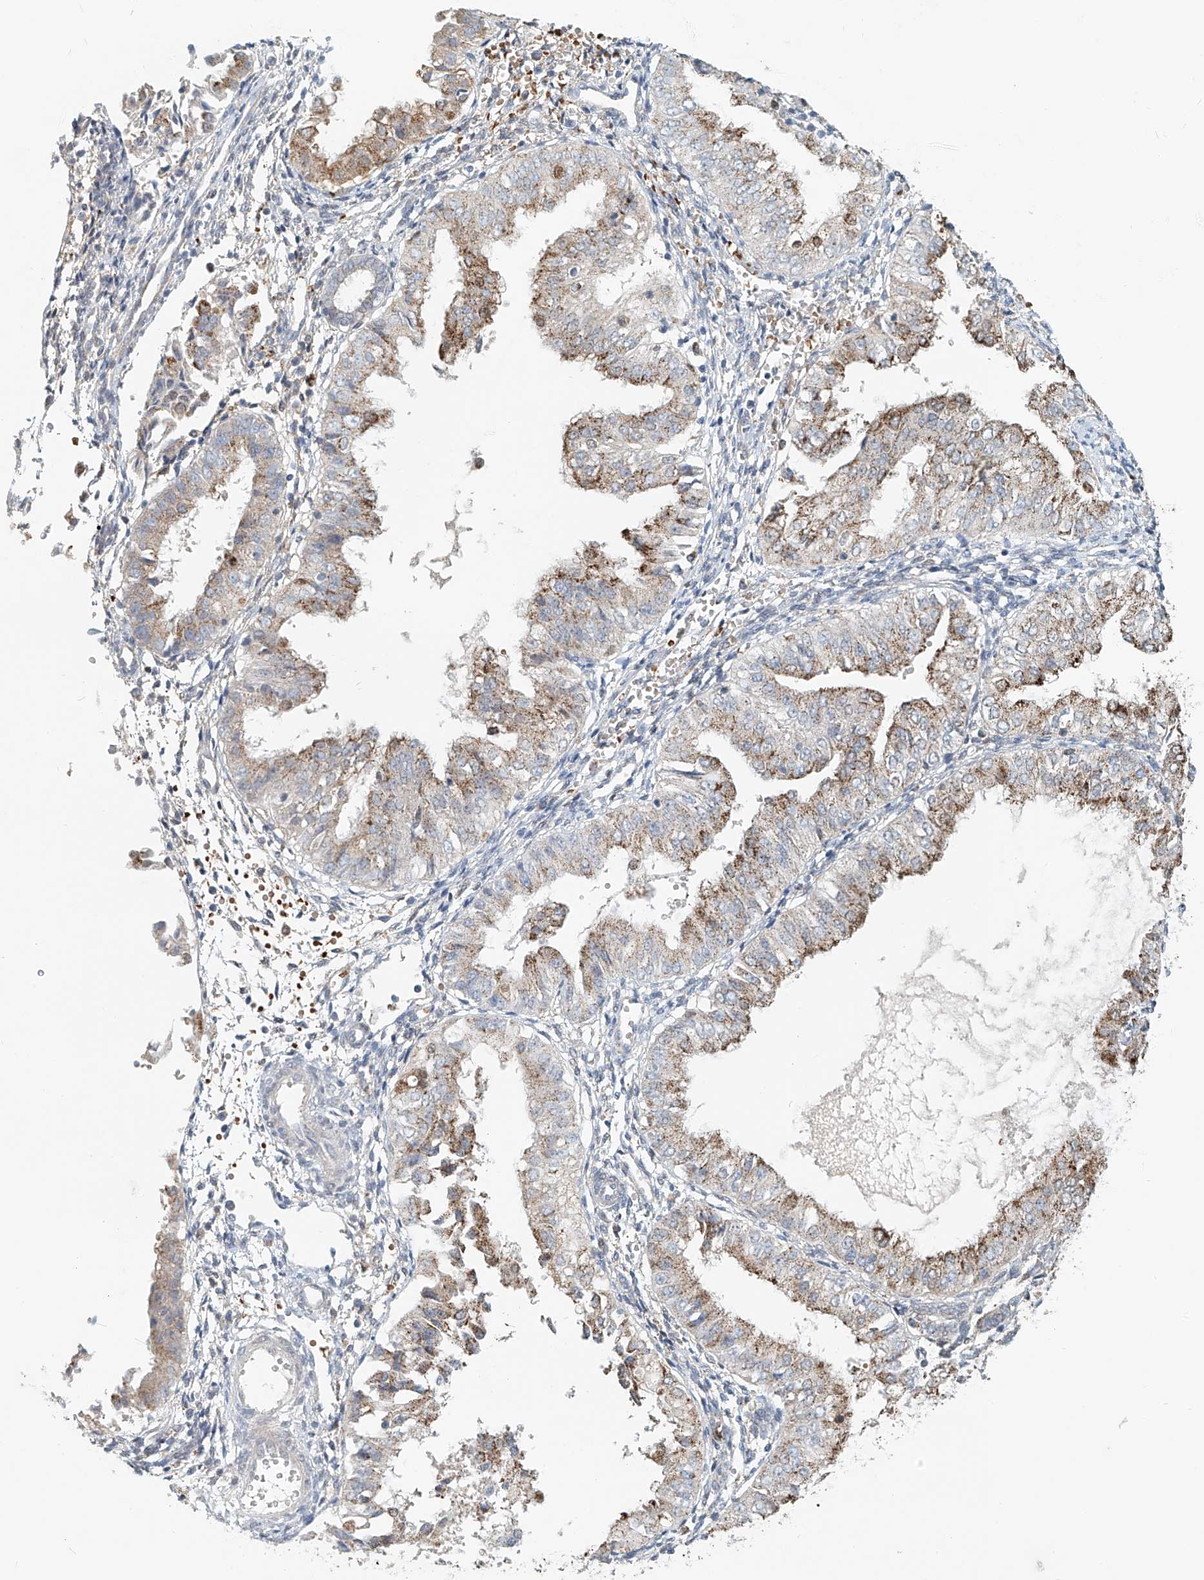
{"staining": {"intensity": "moderate", "quantity": ">75%", "location": "cytoplasmic/membranous"}, "tissue": "endometrial cancer", "cell_type": "Tumor cells", "image_type": "cancer", "snomed": [{"axis": "morphology", "description": "Normal tissue, NOS"}, {"axis": "morphology", "description": "Adenocarcinoma, NOS"}, {"axis": "topography", "description": "Endometrium"}], "caption": "Brown immunohistochemical staining in endometrial cancer displays moderate cytoplasmic/membranous positivity in approximately >75% of tumor cells. (brown staining indicates protein expression, while blue staining denotes nuclei).", "gene": "PTPRA", "patient": {"sex": "female", "age": 53}}